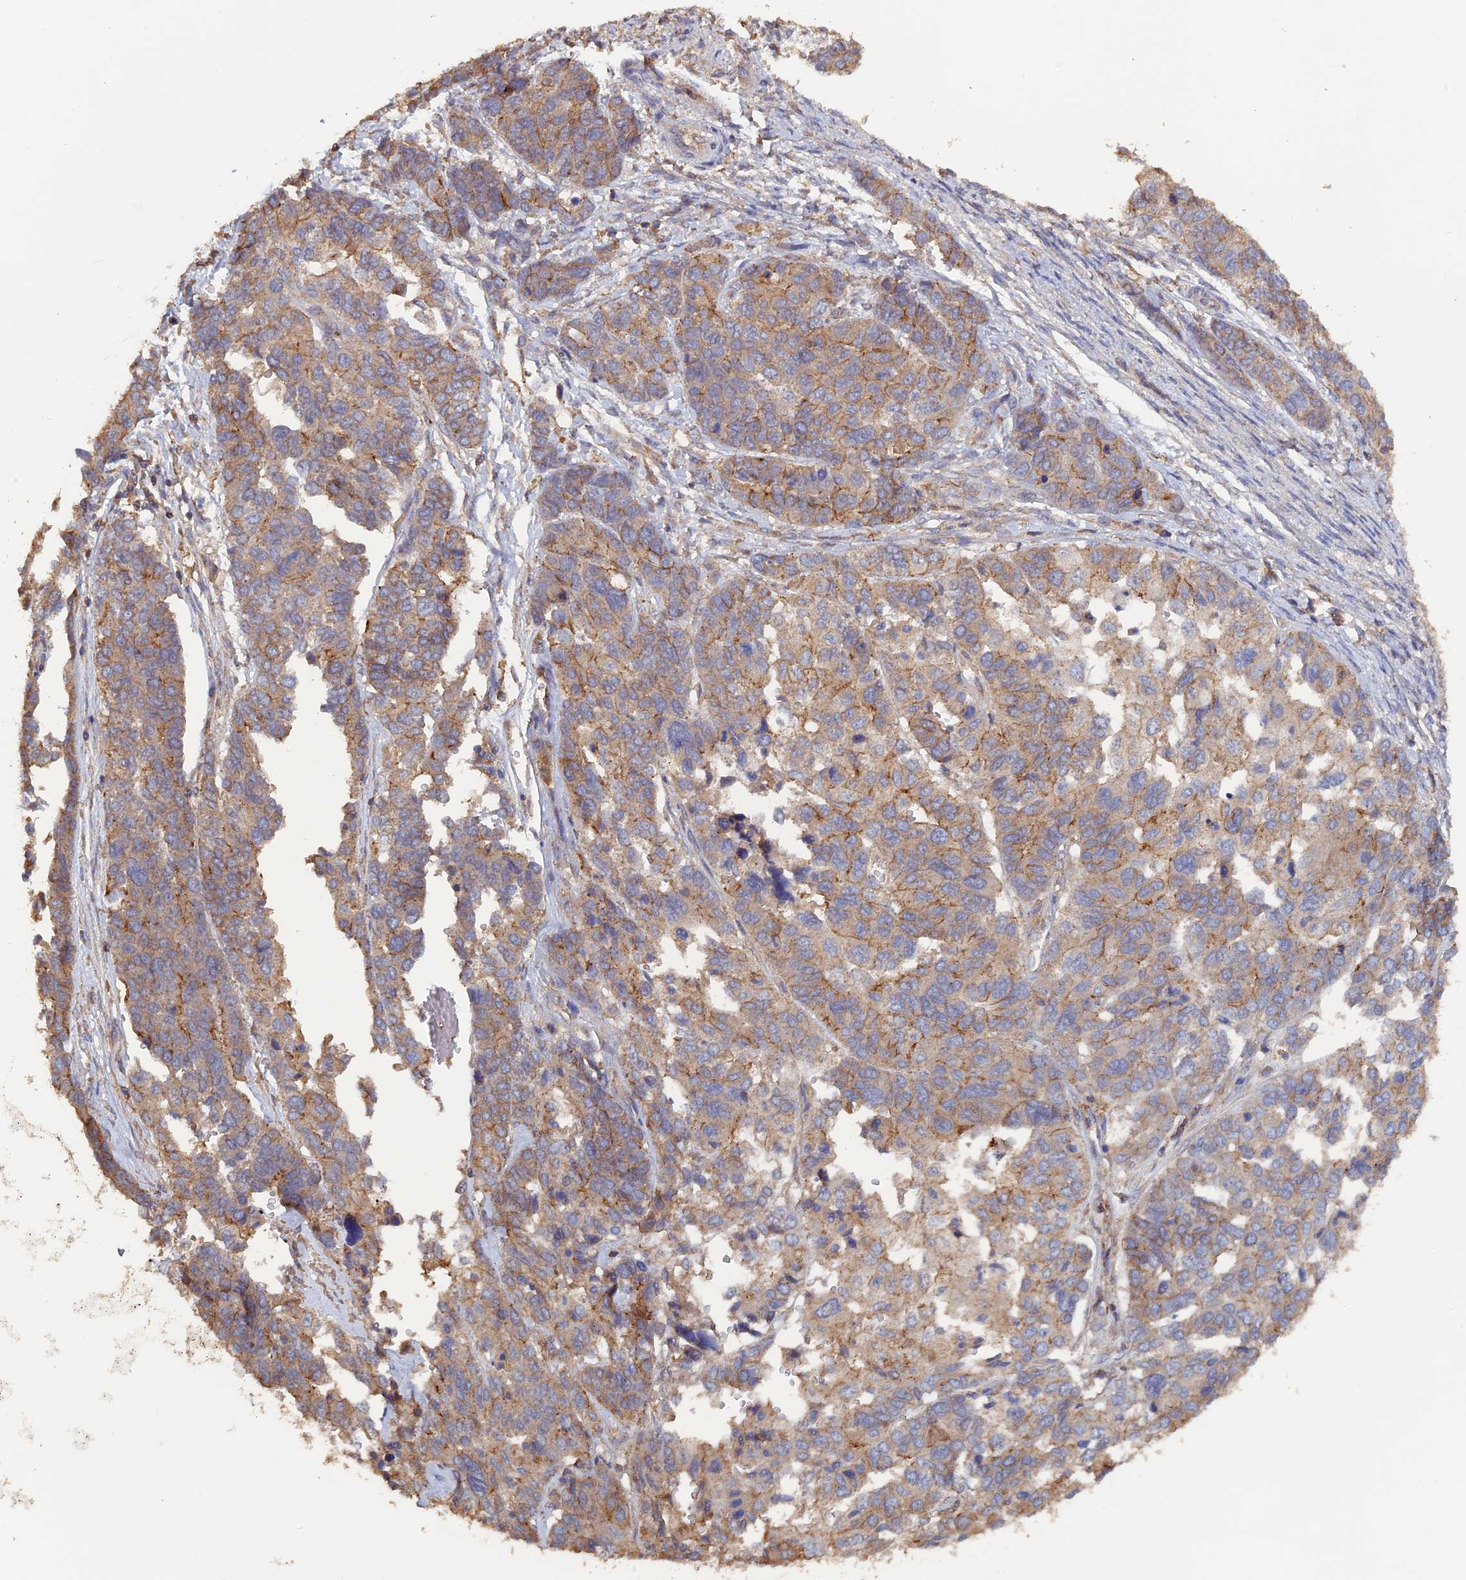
{"staining": {"intensity": "weak", "quantity": "25%-75%", "location": "cytoplasmic/membranous"}, "tissue": "ovarian cancer", "cell_type": "Tumor cells", "image_type": "cancer", "snomed": [{"axis": "morphology", "description": "Cystadenocarcinoma, serous, NOS"}, {"axis": "topography", "description": "Ovary"}], "caption": "Human ovarian cancer (serous cystadenocarcinoma) stained for a protein (brown) shows weak cytoplasmic/membranous positive positivity in approximately 25%-75% of tumor cells.", "gene": "PIGQ", "patient": {"sex": "female", "age": 44}}